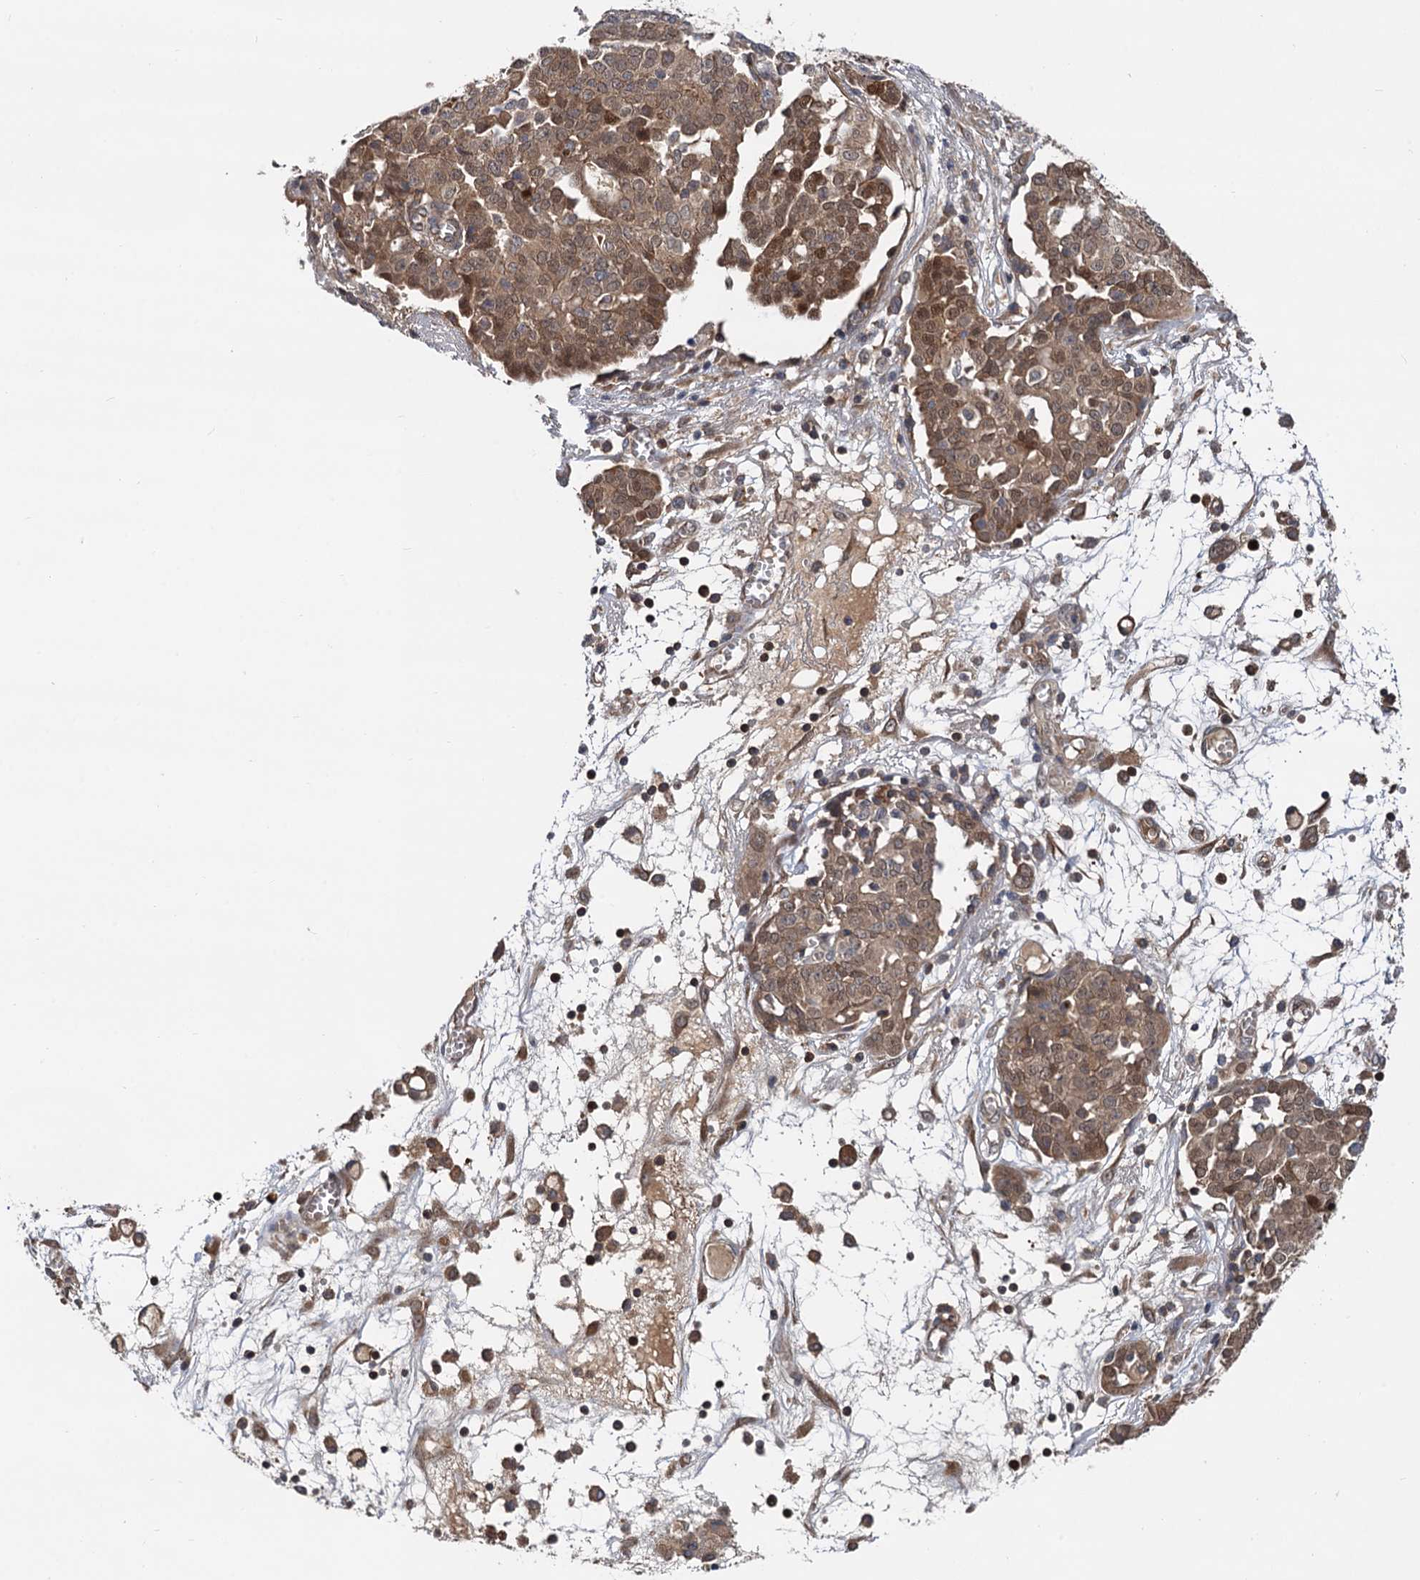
{"staining": {"intensity": "moderate", "quantity": ">75%", "location": "cytoplasmic/membranous,nuclear"}, "tissue": "ovarian cancer", "cell_type": "Tumor cells", "image_type": "cancer", "snomed": [{"axis": "morphology", "description": "Cystadenocarcinoma, serous, NOS"}, {"axis": "topography", "description": "Soft tissue"}, {"axis": "topography", "description": "Ovary"}], "caption": "Serous cystadenocarcinoma (ovarian) was stained to show a protein in brown. There is medium levels of moderate cytoplasmic/membranous and nuclear staining in approximately >75% of tumor cells. The staining is performed using DAB brown chromogen to label protein expression. The nuclei are counter-stained blue using hematoxylin.", "gene": "SELENOP", "patient": {"sex": "female", "age": 57}}